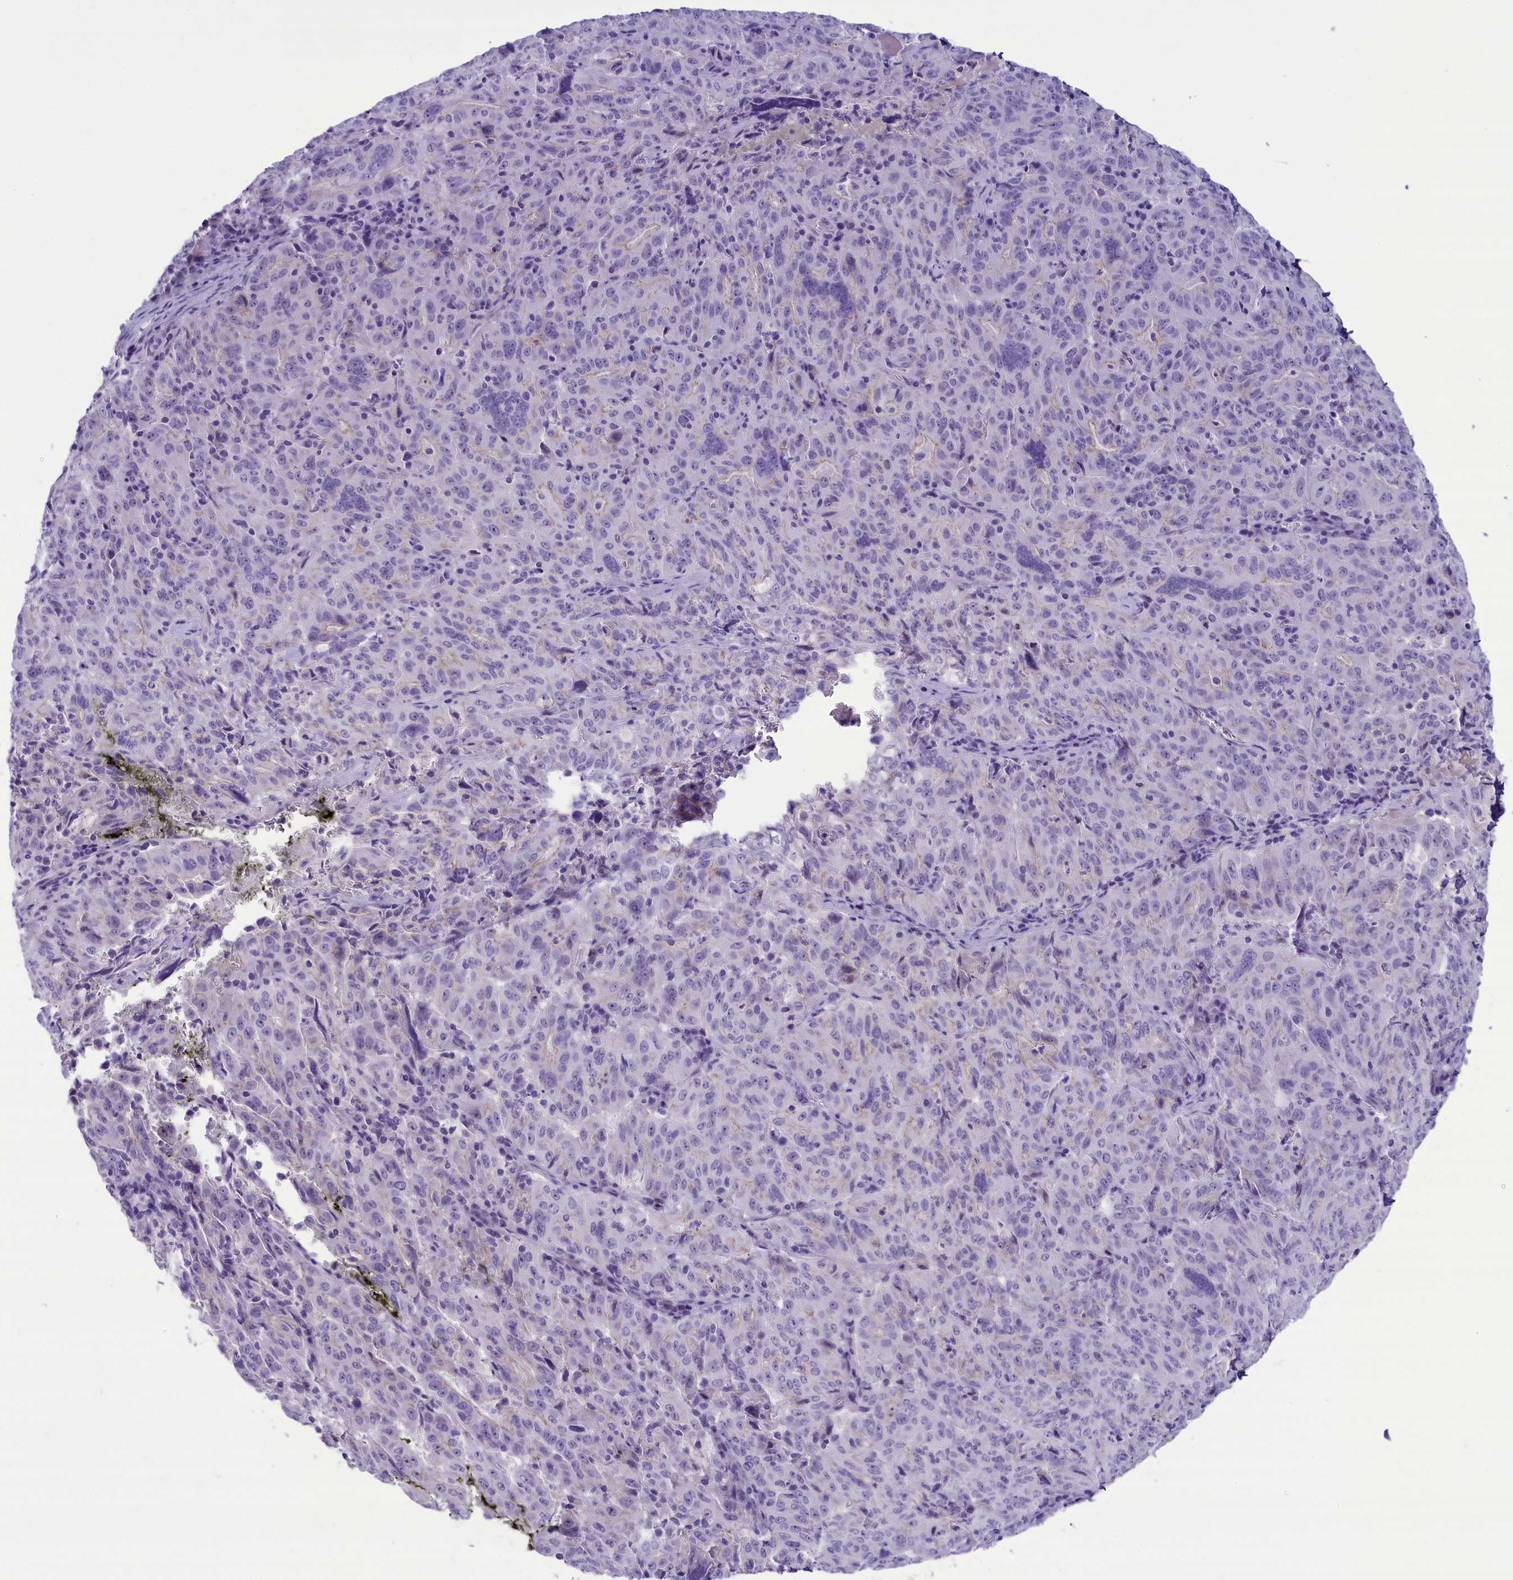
{"staining": {"intensity": "negative", "quantity": "none", "location": "none"}, "tissue": "pancreatic cancer", "cell_type": "Tumor cells", "image_type": "cancer", "snomed": [{"axis": "morphology", "description": "Adenocarcinoma, NOS"}, {"axis": "topography", "description": "Pancreas"}], "caption": "Tumor cells show no significant staining in pancreatic cancer. (DAB immunohistochemistry visualized using brightfield microscopy, high magnification).", "gene": "PRR15", "patient": {"sex": "male", "age": 63}}